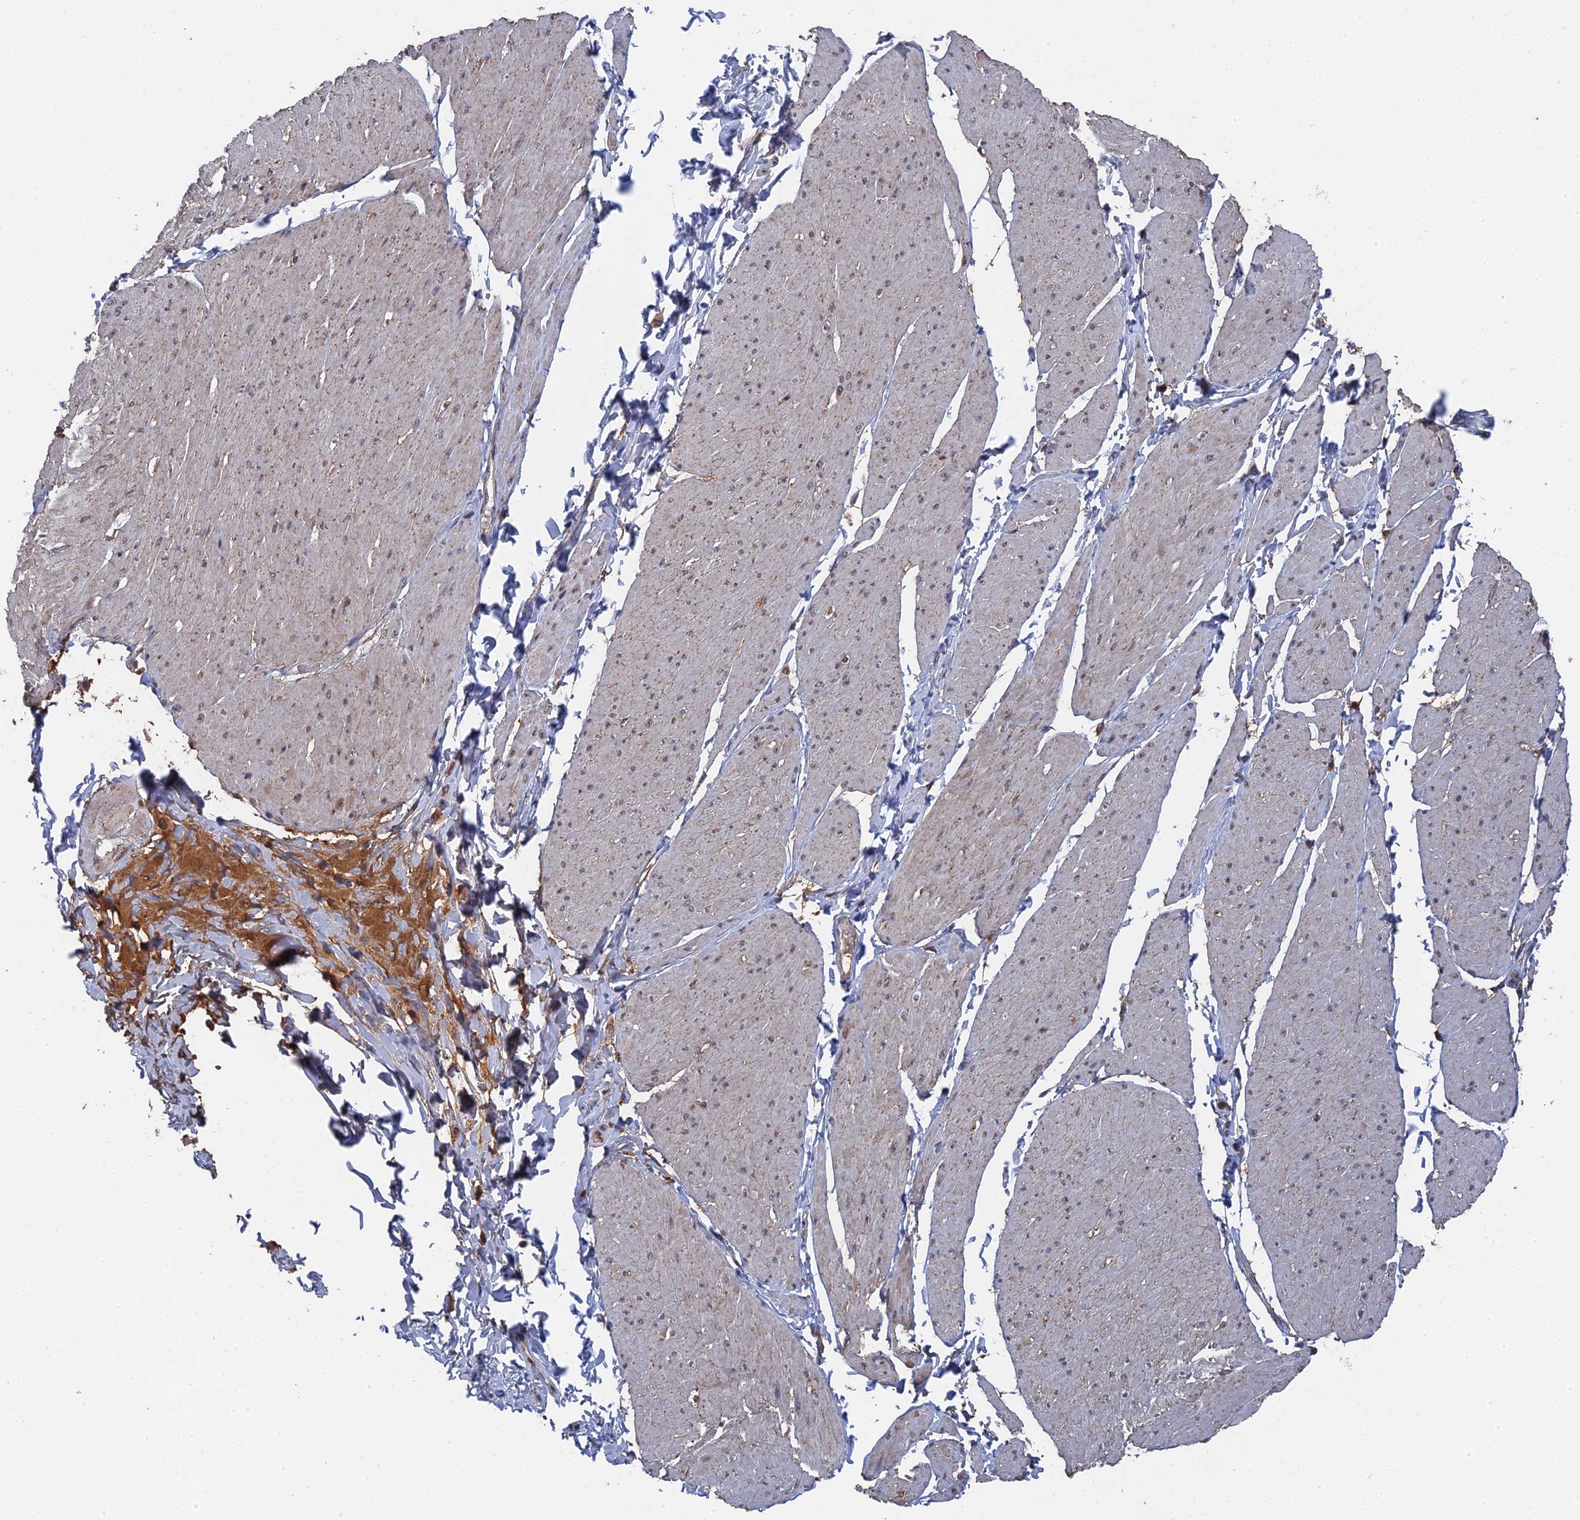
{"staining": {"intensity": "moderate", "quantity": "<25%", "location": "nuclear"}, "tissue": "smooth muscle", "cell_type": "Smooth muscle cells", "image_type": "normal", "snomed": [{"axis": "morphology", "description": "Urothelial carcinoma, High grade"}, {"axis": "topography", "description": "Urinary bladder"}], "caption": "A brown stain highlights moderate nuclear expression of a protein in smooth muscle cells of benign smooth muscle. (Stains: DAB (3,3'-diaminobenzidine) in brown, nuclei in blue, Microscopy: brightfield microscopy at high magnification).", "gene": "CEACAM21", "patient": {"sex": "male", "age": 46}}